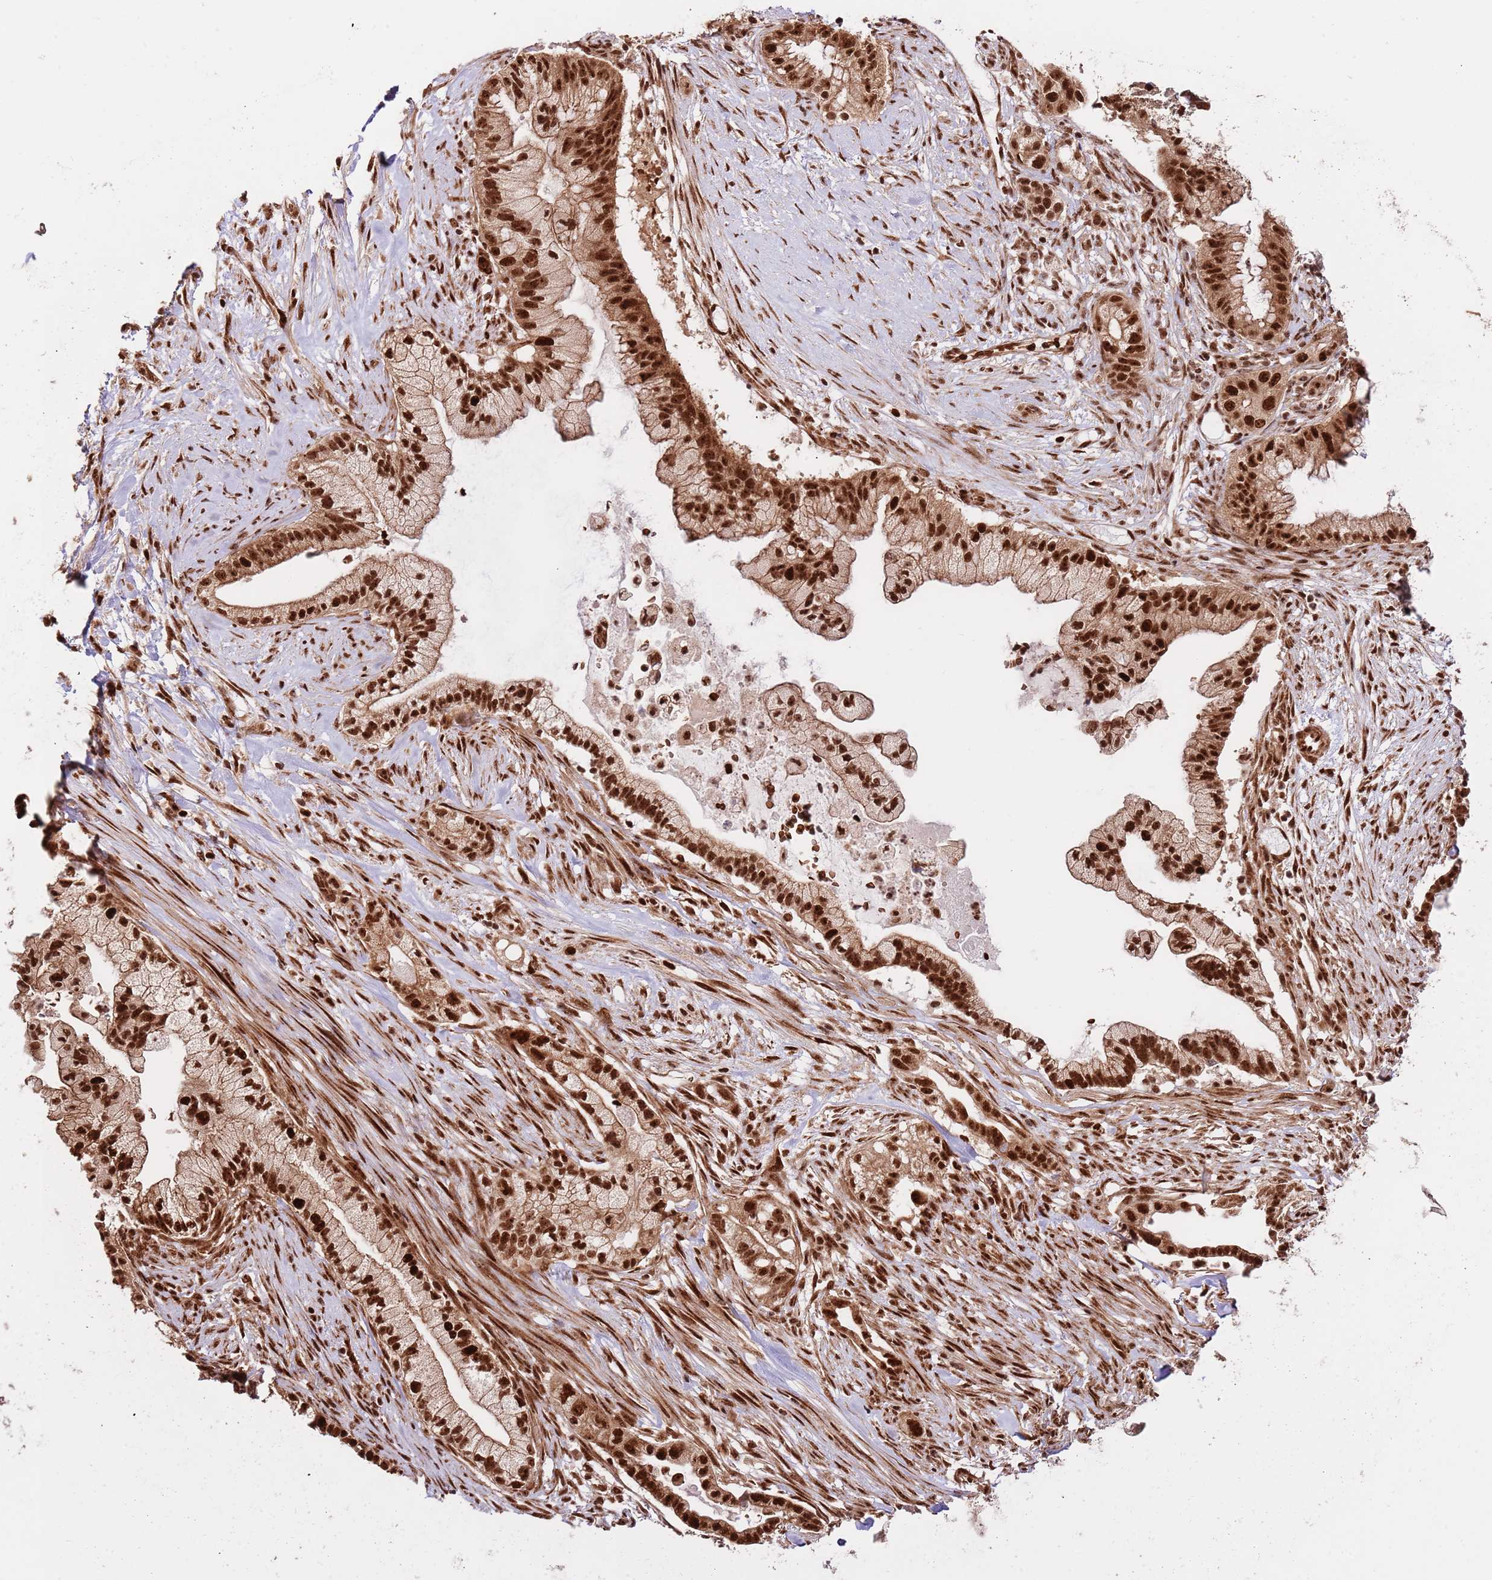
{"staining": {"intensity": "strong", "quantity": ">75%", "location": "cytoplasmic/membranous,nuclear"}, "tissue": "pancreatic cancer", "cell_type": "Tumor cells", "image_type": "cancer", "snomed": [{"axis": "morphology", "description": "Adenocarcinoma, NOS"}, {"axis": "topography", "description": "Pancreas"}], "caption": "There is high levels of strong cytoplasmic/membranous and nuclear staining in tumor cells of adenocarcinoma (pancreatic), as demonstrated by immunohistochemical staining (brown color).", "gene": "RIF1", "patient": {"sex": "male", "age": 44}}